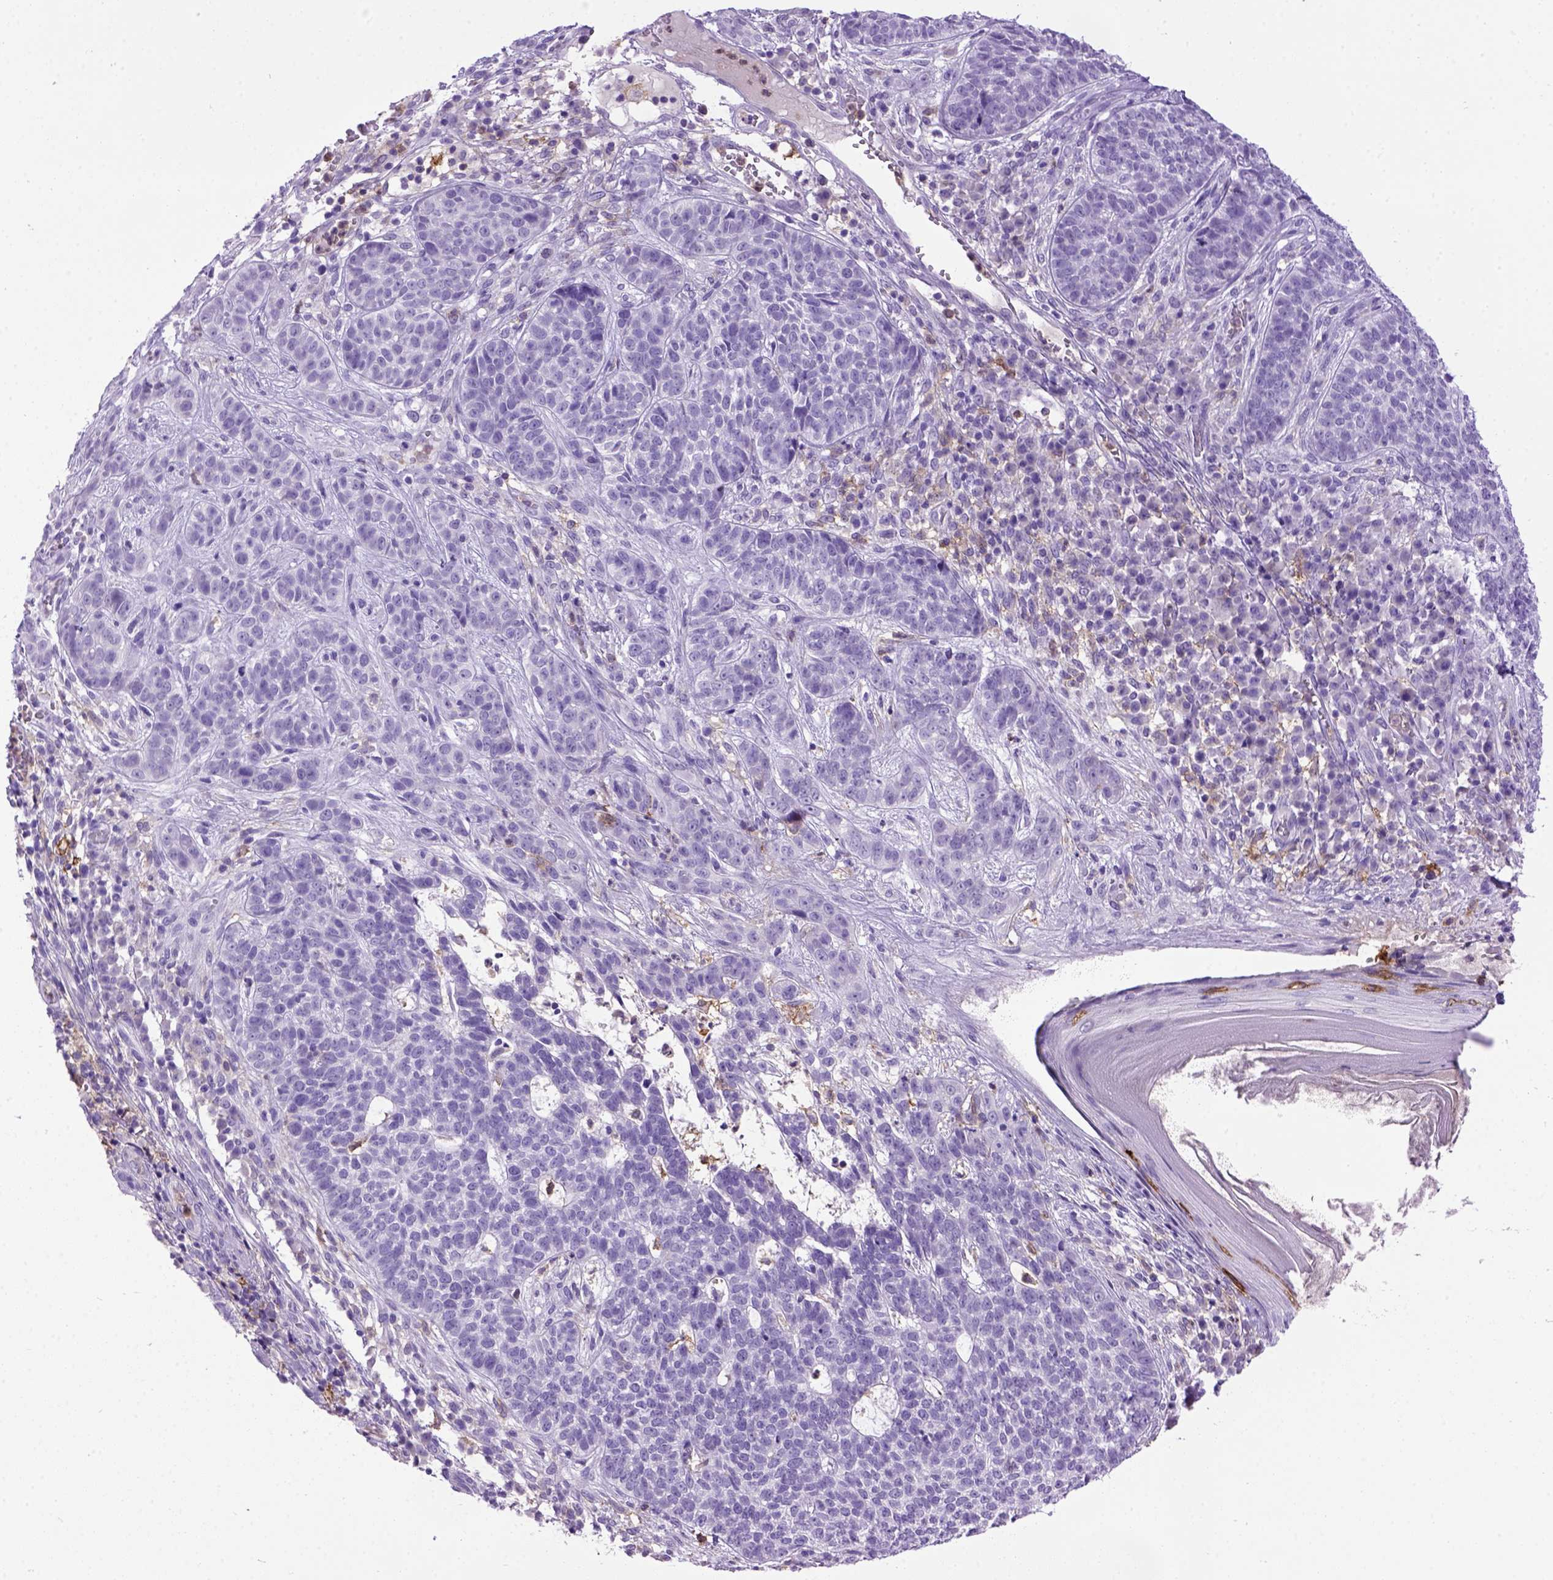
{"staining": {"intensity": "negative", "quantity": "none", "location": "none"}, "tissue": "skin cancer", "cell_type": "Tumor cells", "image_type": "cancer", "snomed": [{"axis": "morphology", "description": "Basal cell carcinoma"}, {"axis": "topography", "description": "Skin"}], "caption": "This is a image of immunohistochemistry staining of skin basal cell carcinoma, which shows no staining in tumor cells. (DAB immunohistochemistry (IHC), high magnification).", "gene": "ITGAX", "patient": {"sex": "female", "age": 69}}